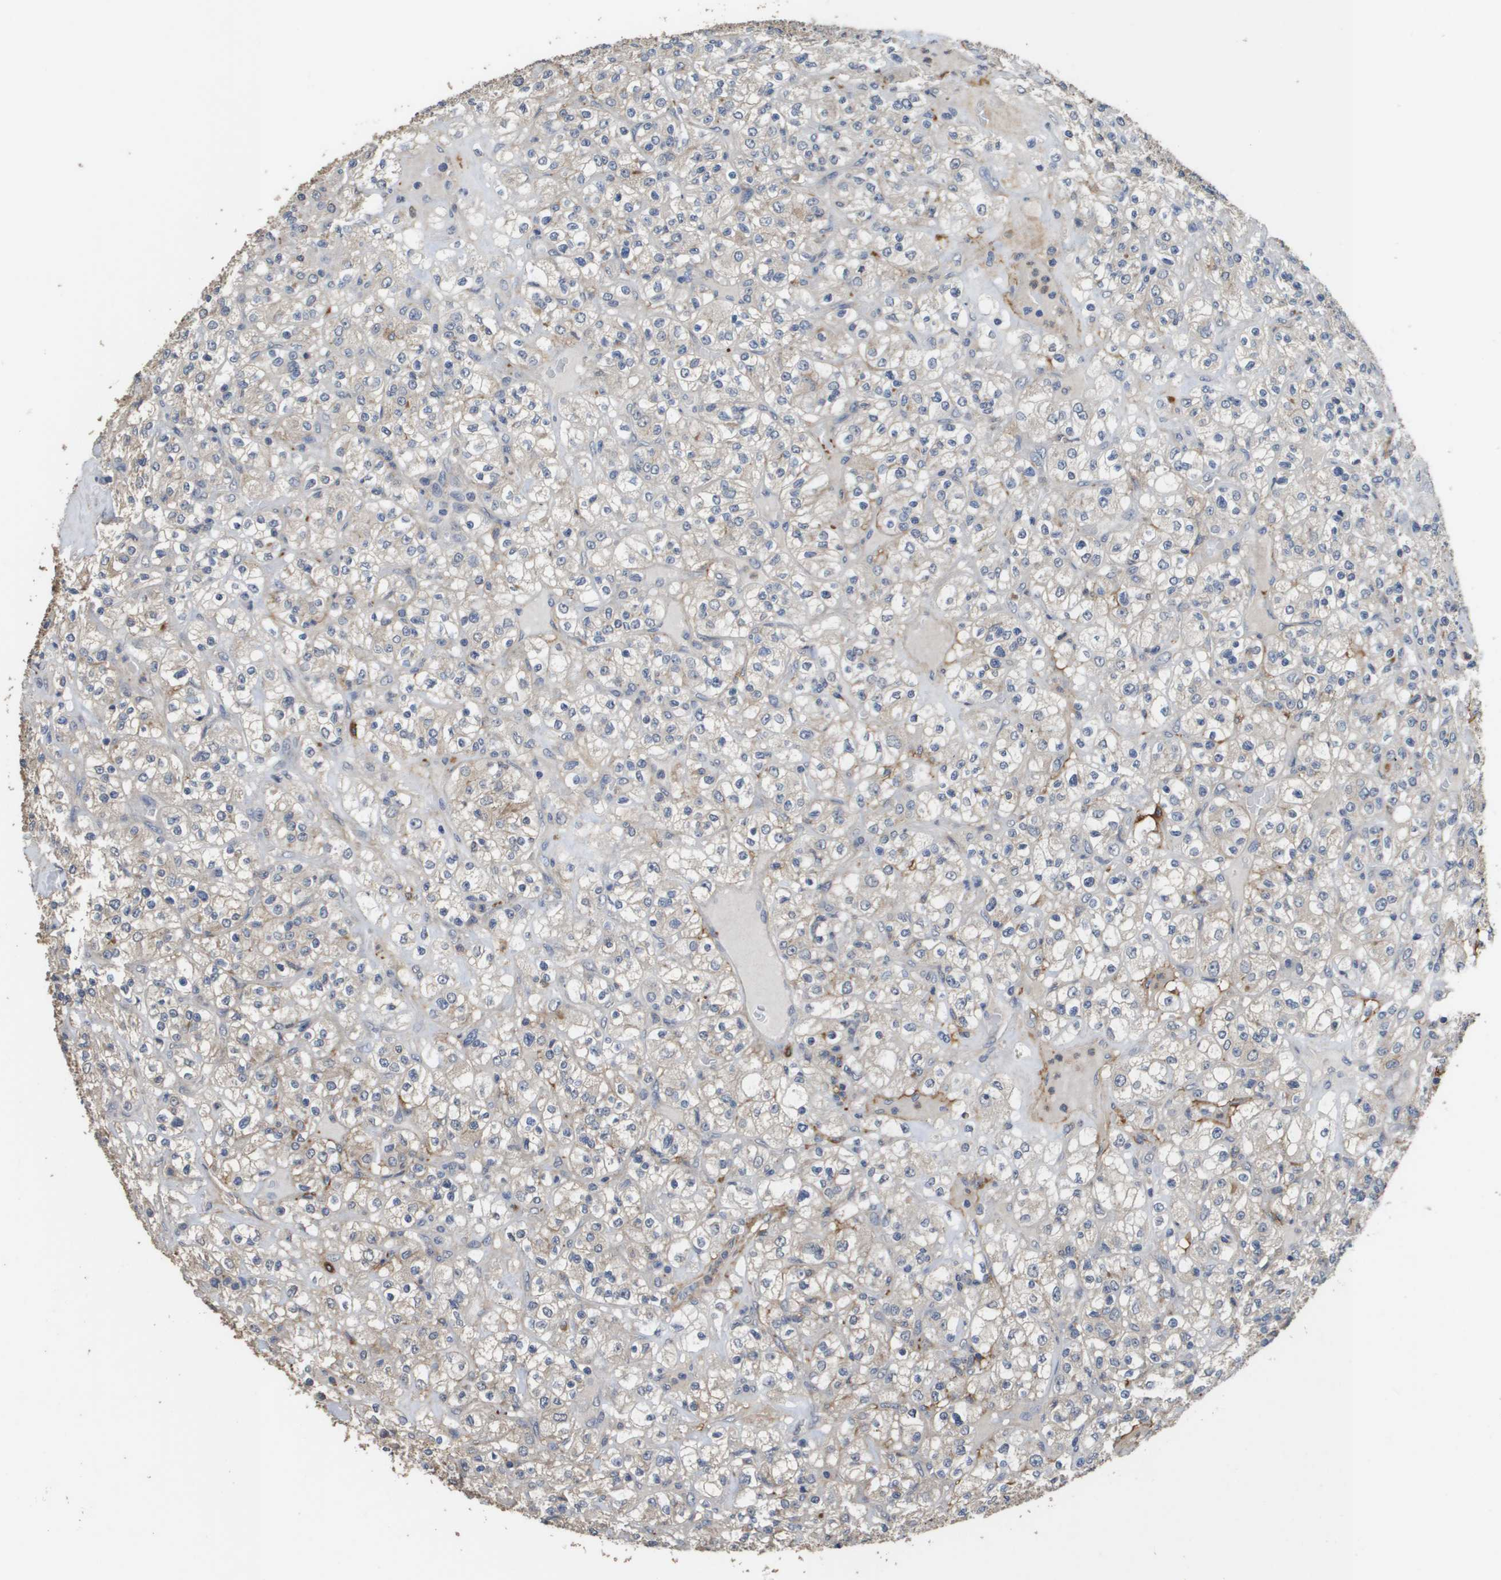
{"staining": {"intensity": "weak", "quantity": "<25%", "location": "cytoplasmic/membranous"}, "tissue": "renal cancer", "cell_type": "Tumor cells", "image_type": "cancer", "snomed": [{"axis": "morphology", "description": "Normal tissue, NOS"}, {"axis": "morphology", "description": "Adenocarcinoma, NOS"}, {"axis": "topography", "description": "Kidney"}], "caption": "Immunohistochemistry histopathology image of neoplastic tissue: renal adenocarcinoma stained with DAB reveals no significant protein staining in tumor cells.", "gene": "RAB27B", "patient": {"sex": "female", "age": 72}}